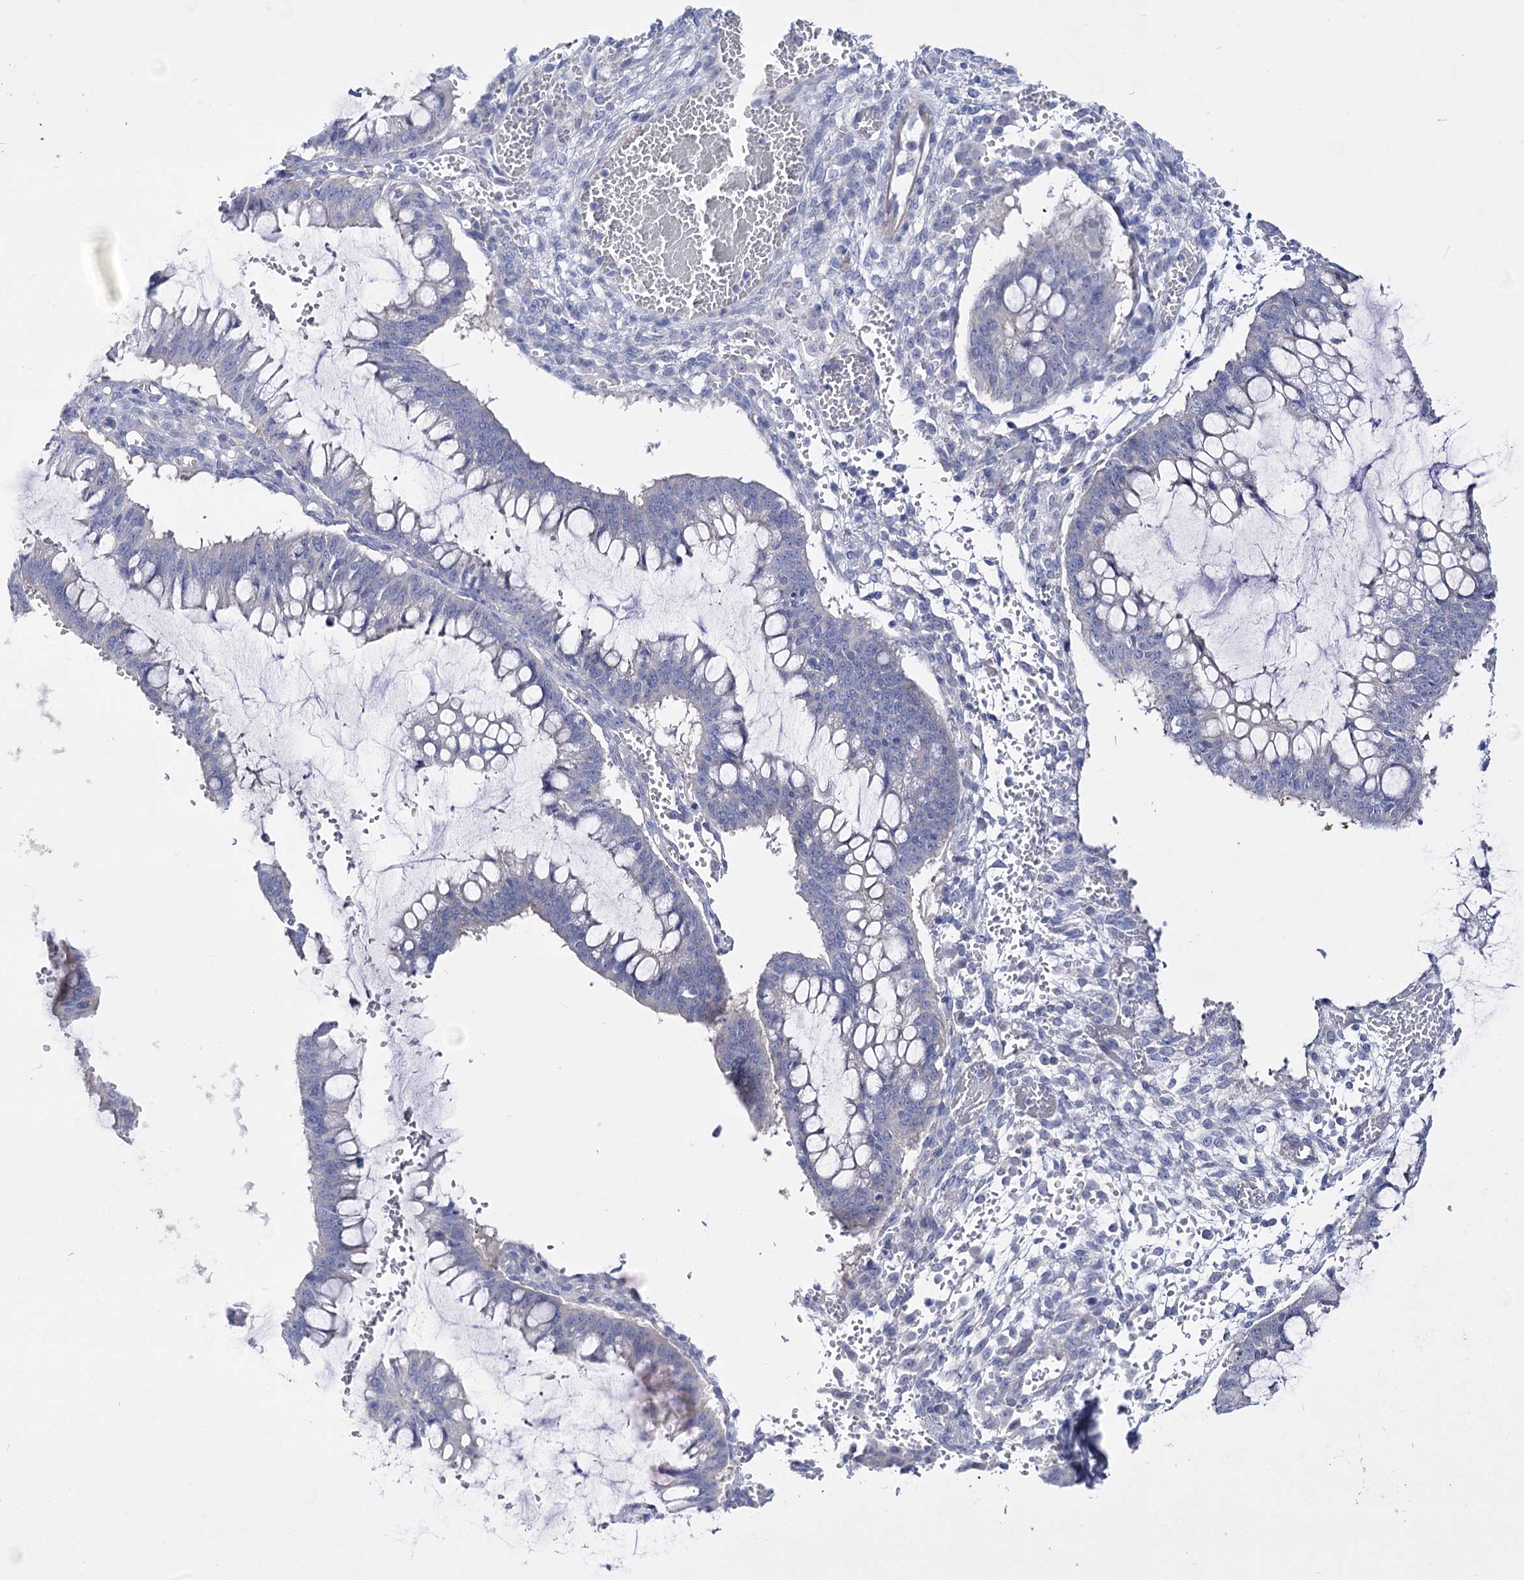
{"staining": {"intensity": "negative", "quantity": "none", "location": "none"}, "tissue": "ovarian cancer", "cell_type": "Tumor cells", "image_type": "cancer", "snomed": [{"axis": "morphology", "description": "Cystadenocarcinoma, mucinous, NOS"}, {"axis": "topography", "description": "Ovary"}], "caption": "A histopathology image of human ovarian mucinous cystadenocarcinoma is negative for staining in tumor cells.", "gene": "LRRC34", "patient": {"sex": "female", "age": 73}}